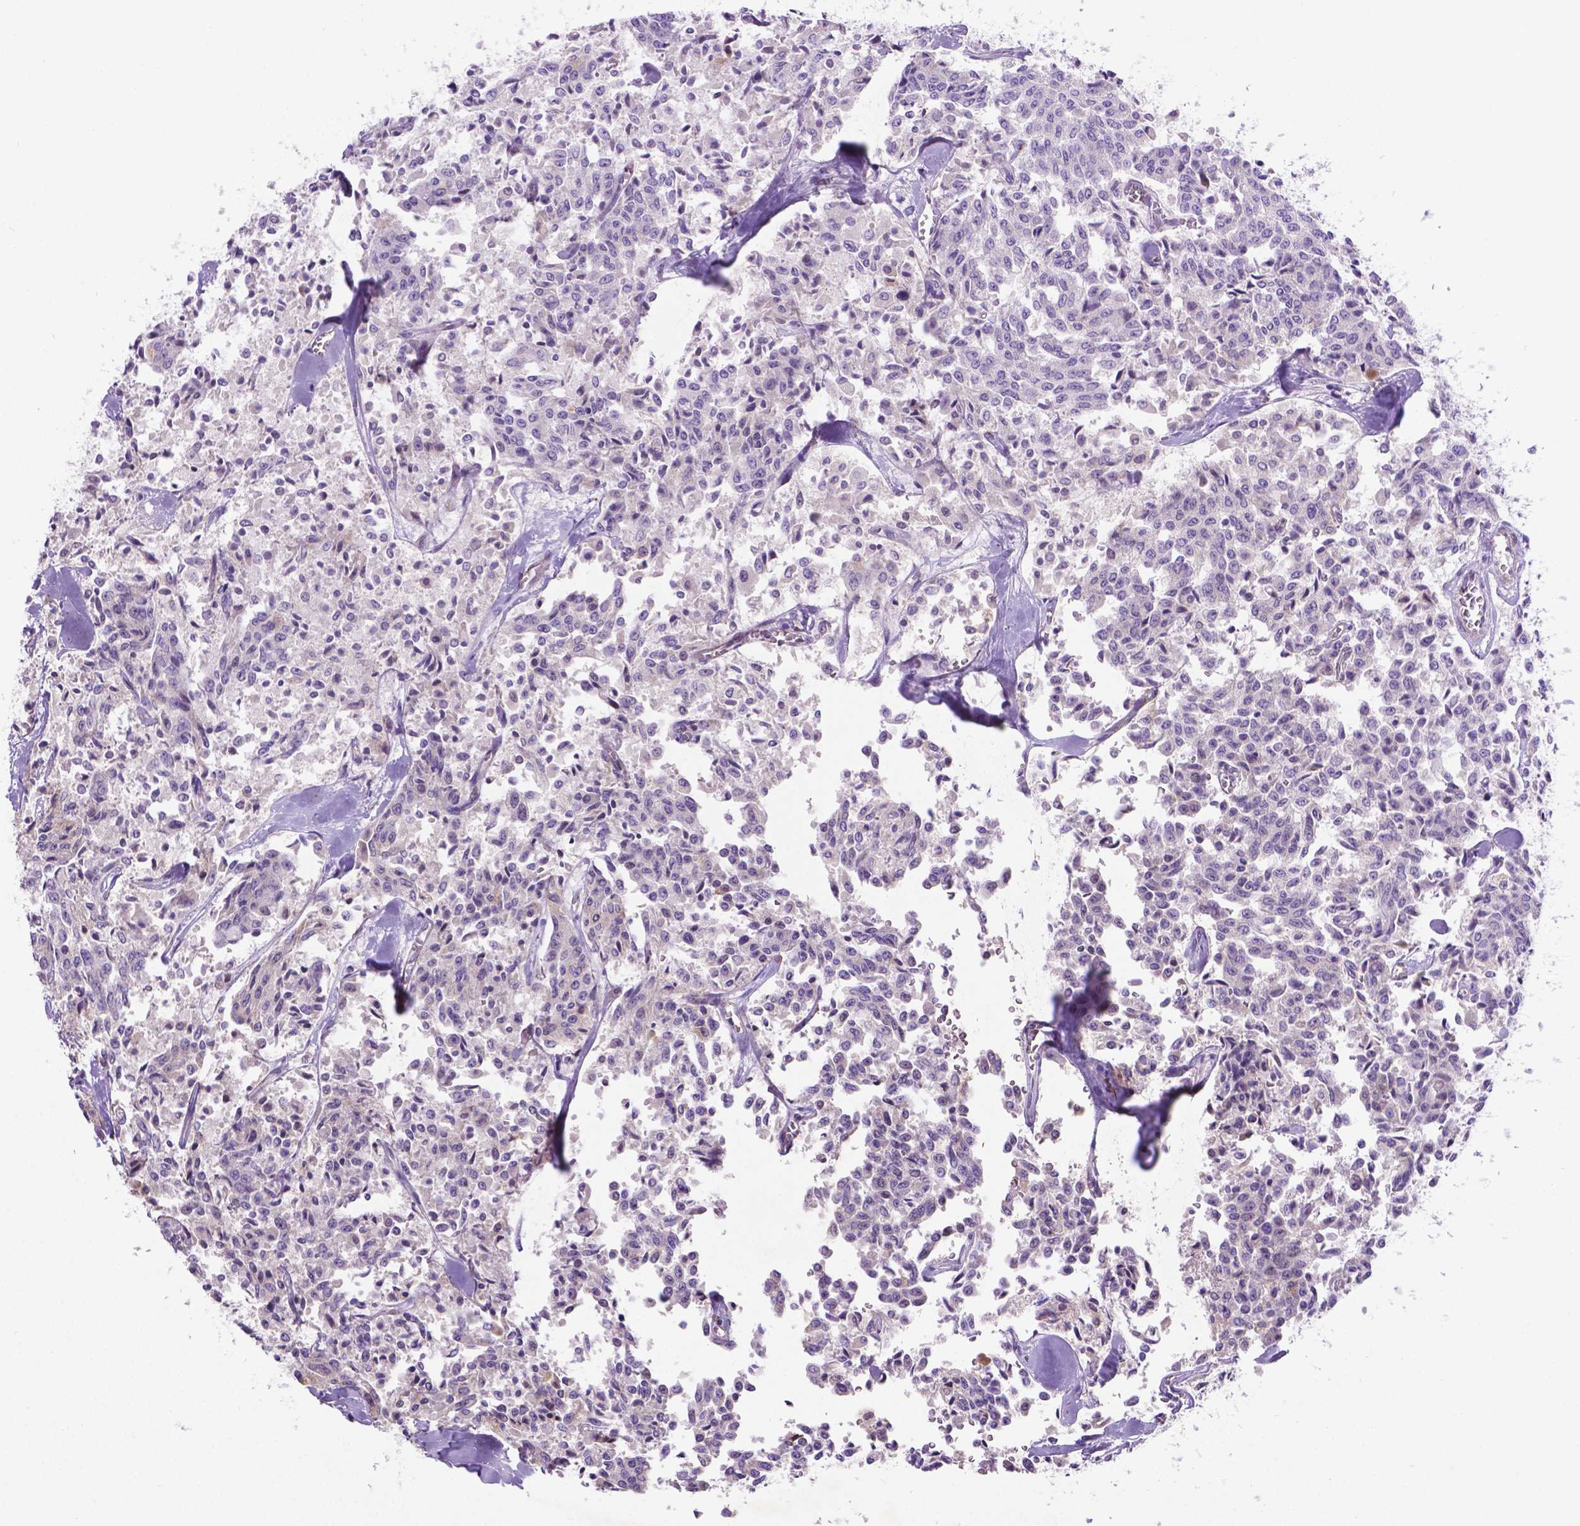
{"staining": {"intensity": "moderate", "quantity": "<25%", "location": "cytoplasmic/membranous"}, "tissue": "carcinoid", "cell_type": "Tumor cells", "image_type": "cancer", "snomed": [{"axis": "morphology", "description": "Carcinoid, malignant, NOS"}, {"axis": "topography", "description": "Lung"}], "caption": "This micrograph shows immunohistochemistry staining of human carcinoid (malignant), with low moderate cytoplasmic/membranous staining in about <25% of tumor cells.", "gene": "CCER2", "patient": {"sex": "male", "age": 71}}